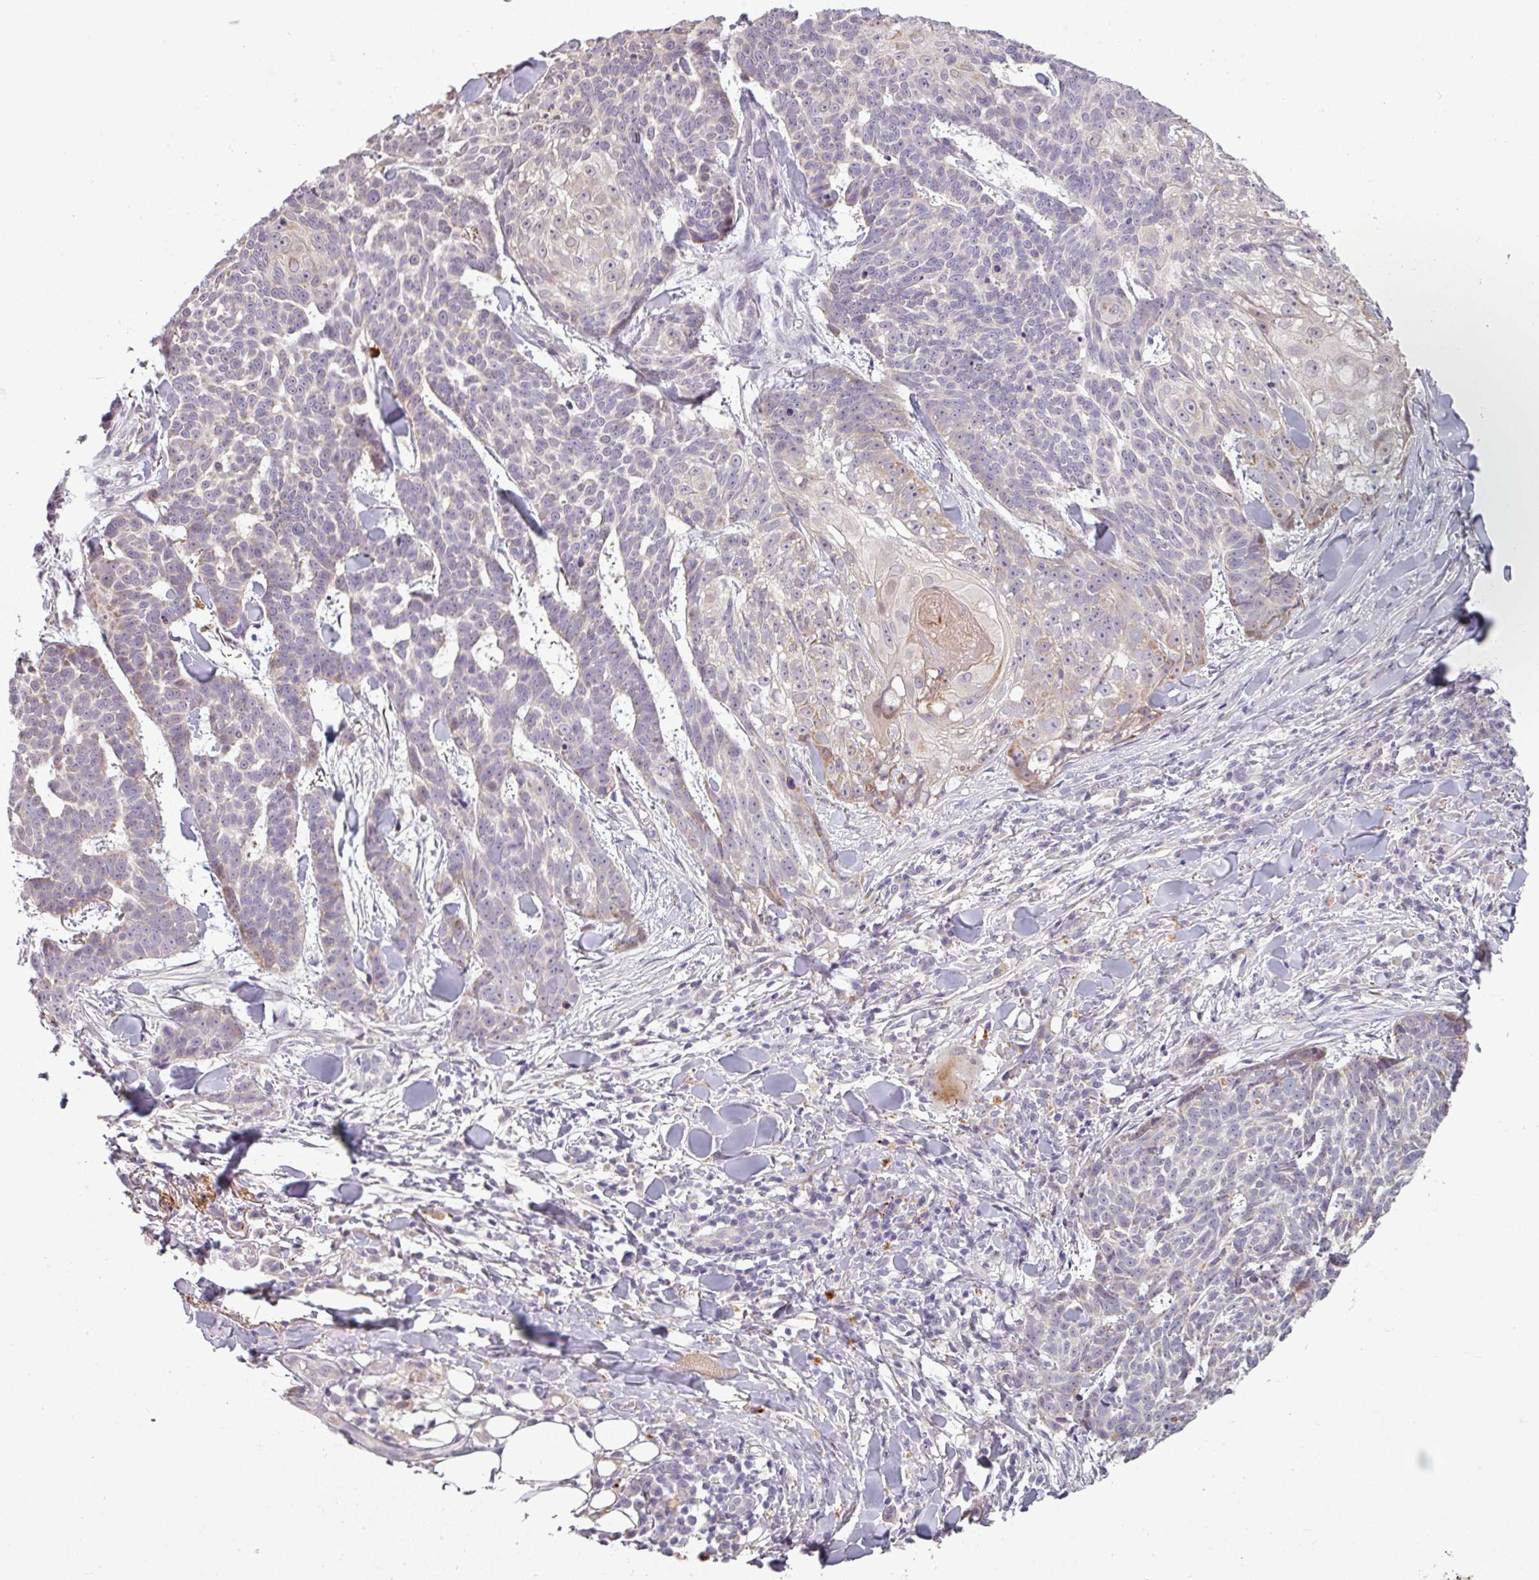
{"staining": {"intensity": "weak", "quantity": "<25%", "location": "cytoplasmic/membranous"}, "tissue": "skin cancer", "cell_type": "Tumor cells", "image_type": "cancer", "snomed": [{"axis": "morphology", "description": "Basal cell carcinoma"}, {"axis": "topography", "description": "Skin"}], "caption": "A photomicrograph of basal cell carcinoma (skin) stained for a protein shows no brown staining in tumor cells.", "gene": "C2orf16", "patient": {"sex": "female", "age": 93}}